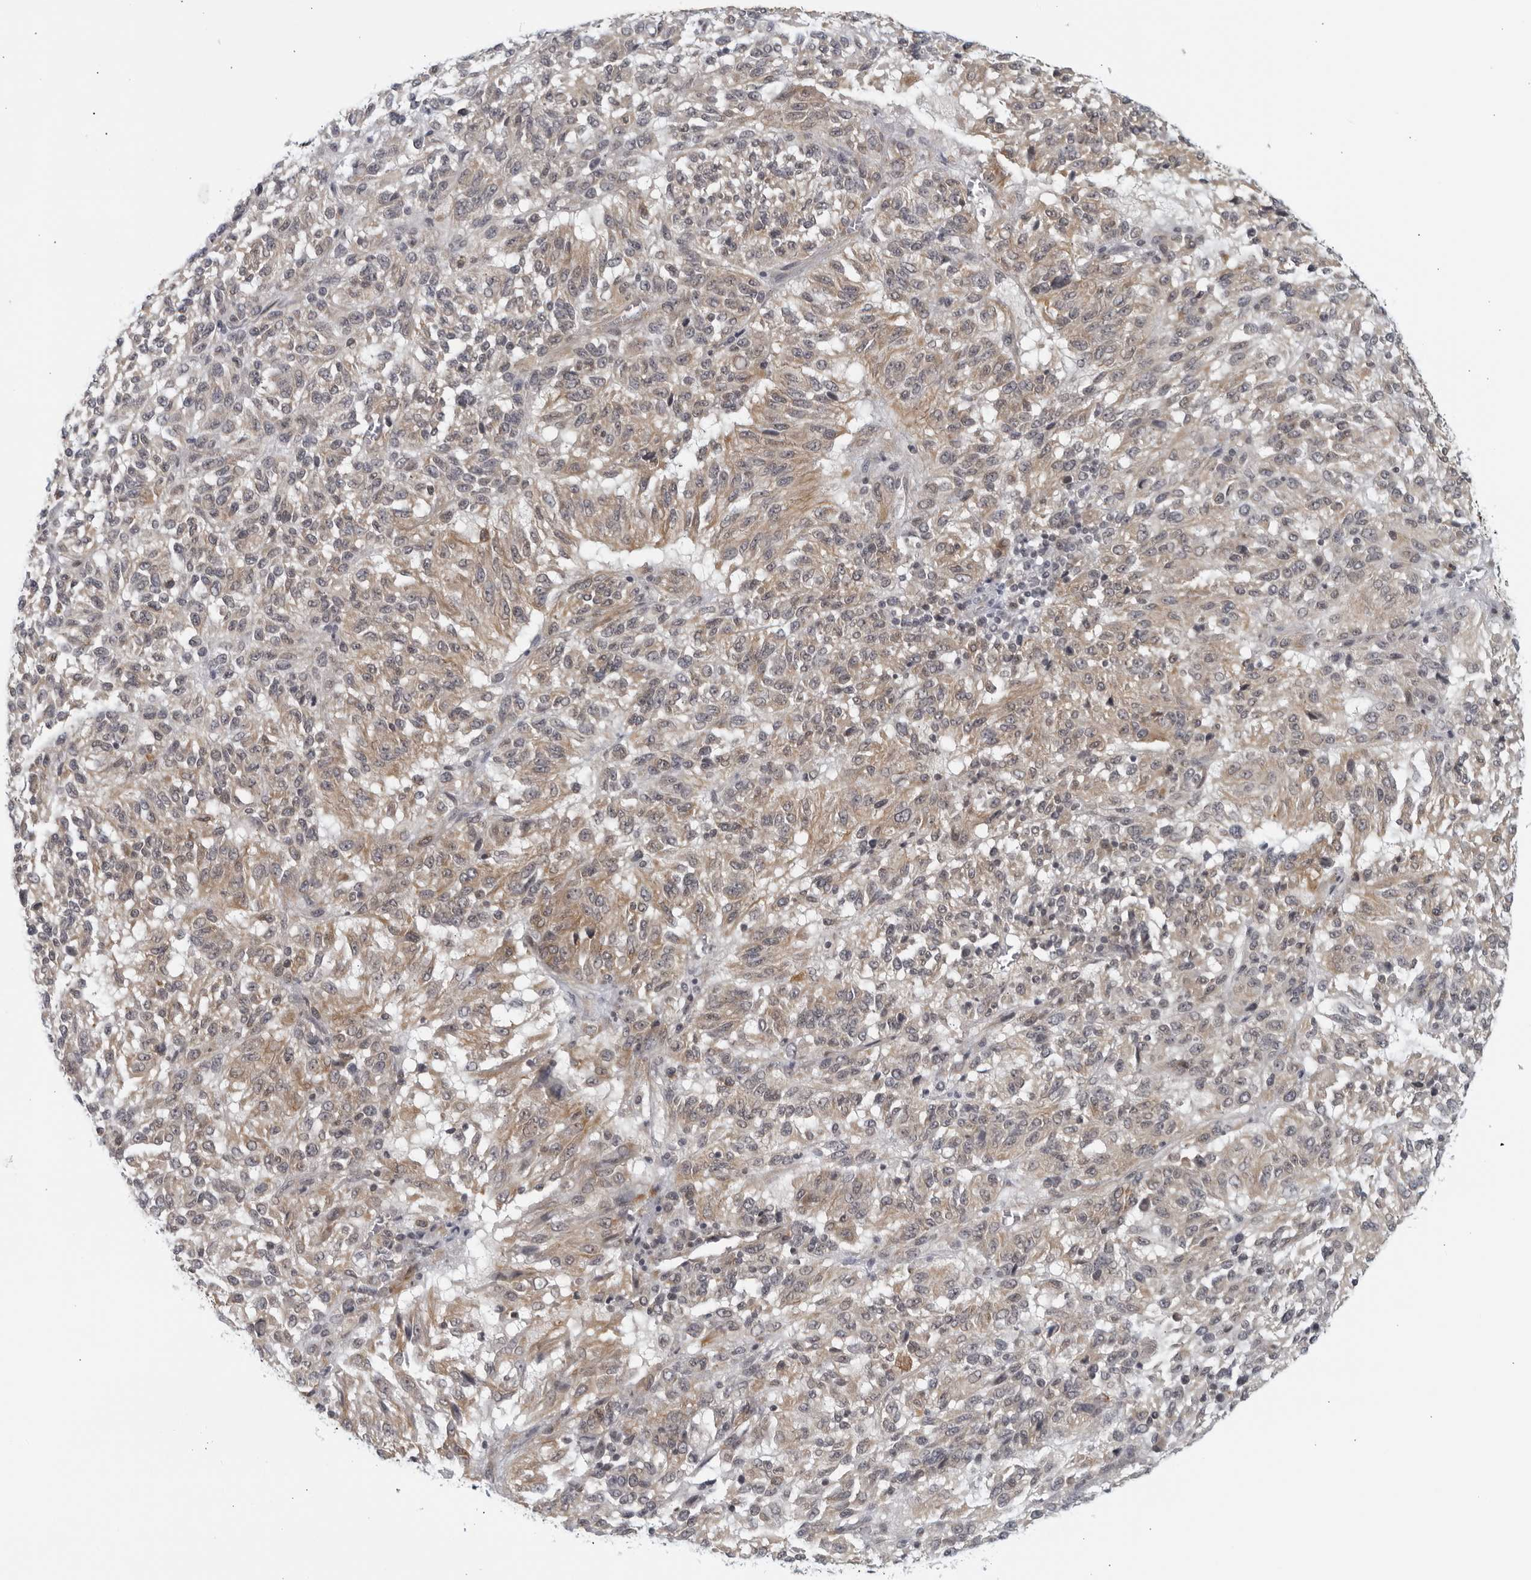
{"staining": {"intensity": "weak", "quantity": "25%-75%", "location": "cytoplasmic/membranous"}, "tissue": "melanoma", "cell_type": "Tumor cells", "image_type": "cancer", "snomed": [{"axis": "morphology", "description": "Malignant melanoma, Metastatic site"}, {"axis": "topography", "description": "Lung"}], "caption": "Protein expression by IHC reveals weak cytoplasmic/membranous positivity in about 25%-75% of tumor cells in melanoma. (DAB (3,3'-diaminobenzidine) IHC with brightfield microscopy, high magnification).", "gene": "RC3H1", "patient": {"sex": "male", "age": 64}}